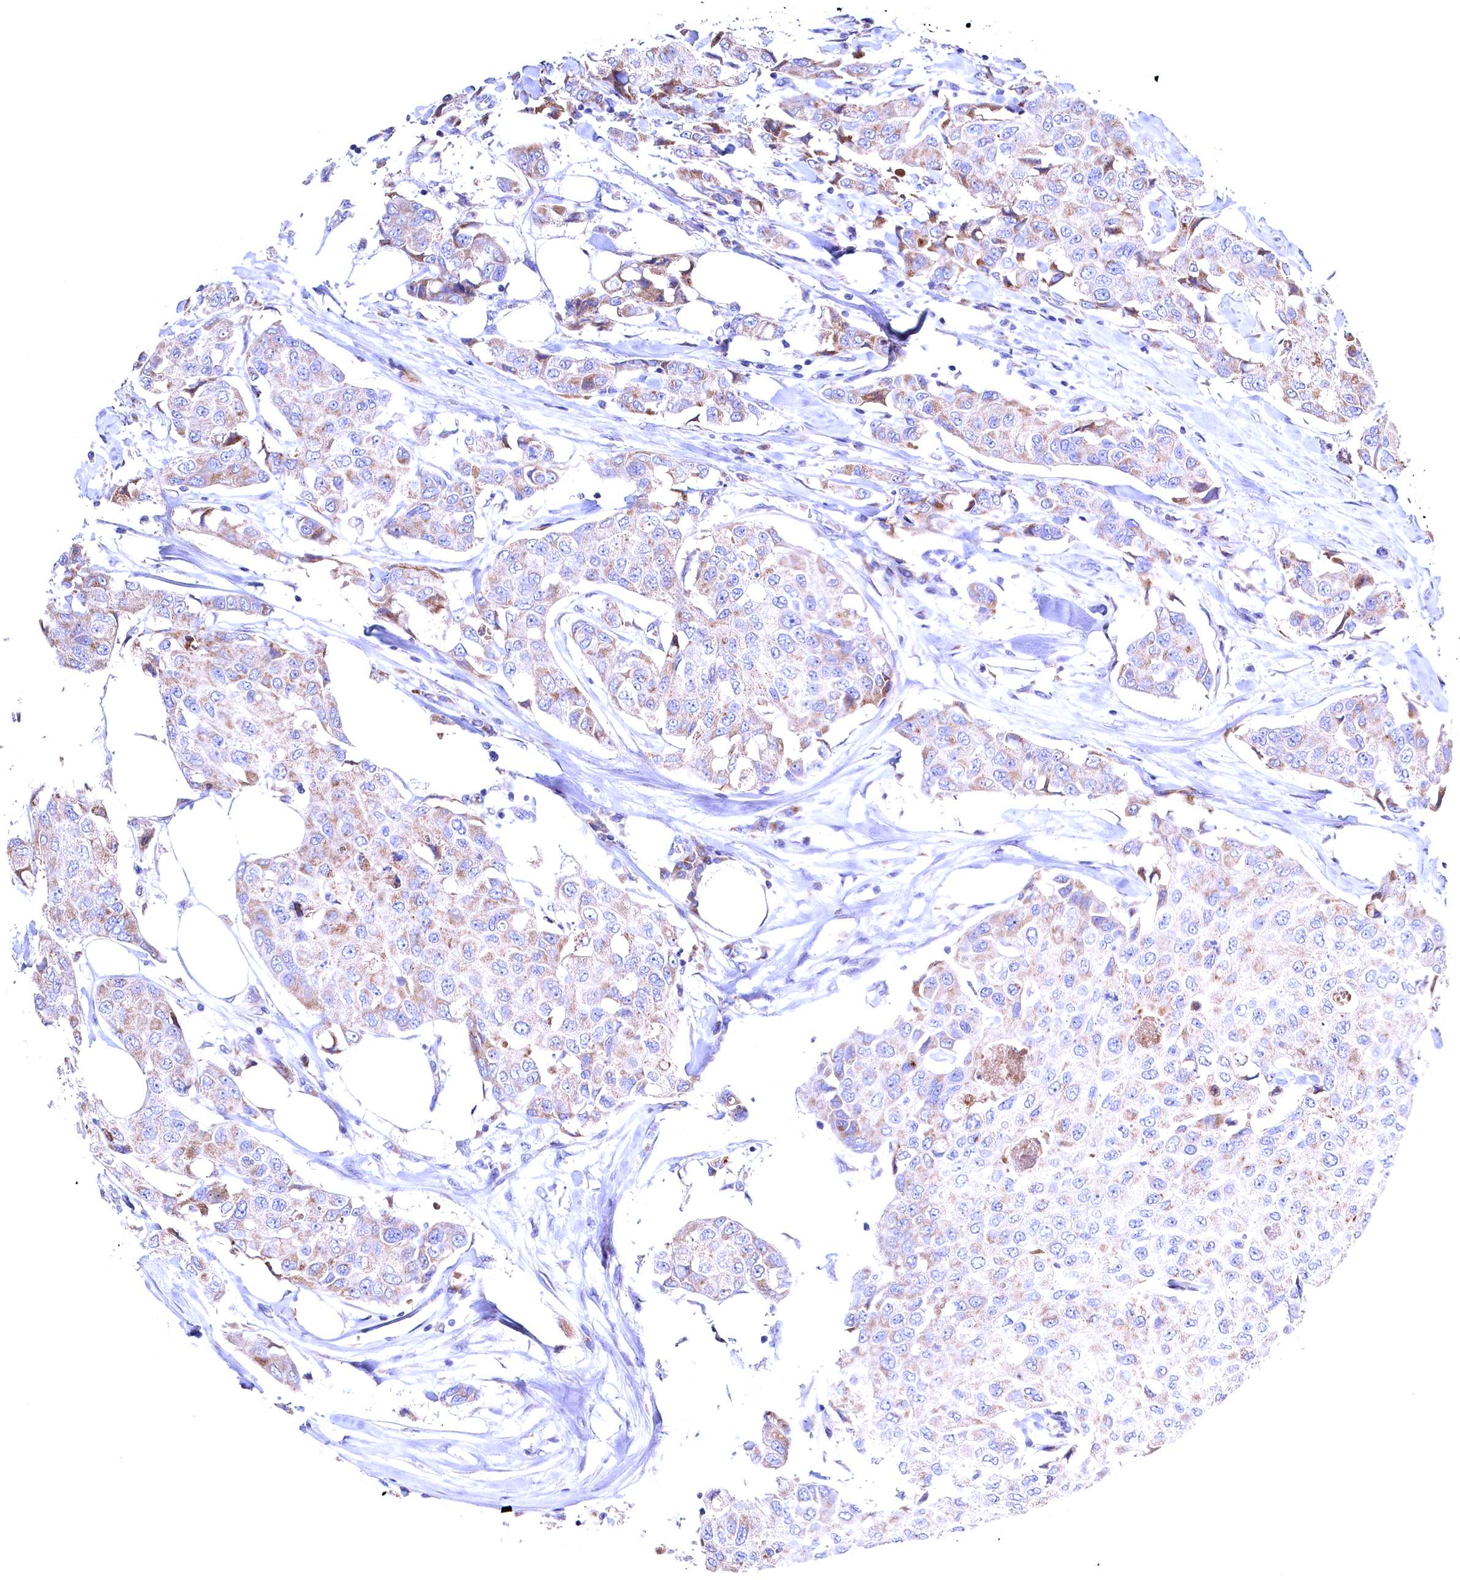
{"staining": {"intensity": "moderate", "quantity": "<25%", "location": "cytoplasmic/membranous"}, "tissue": "breast cancer", "cell_type": "Tumor cells", "image_type": "cancer", "snomed": [{"axis": "morphology", "description": "Duct carcinoma"}, {"axis": "topography", "description": "Breast"}], "caption": "Human breast cancer (invasive ductal carcinoma) stained for a protein (brown) exhibits moderate cytoplasmic/membranous positive positivity in about <25% of tumor cells.", "gene": "GPR108", "patient": {"sex": "female", "age": 80}}